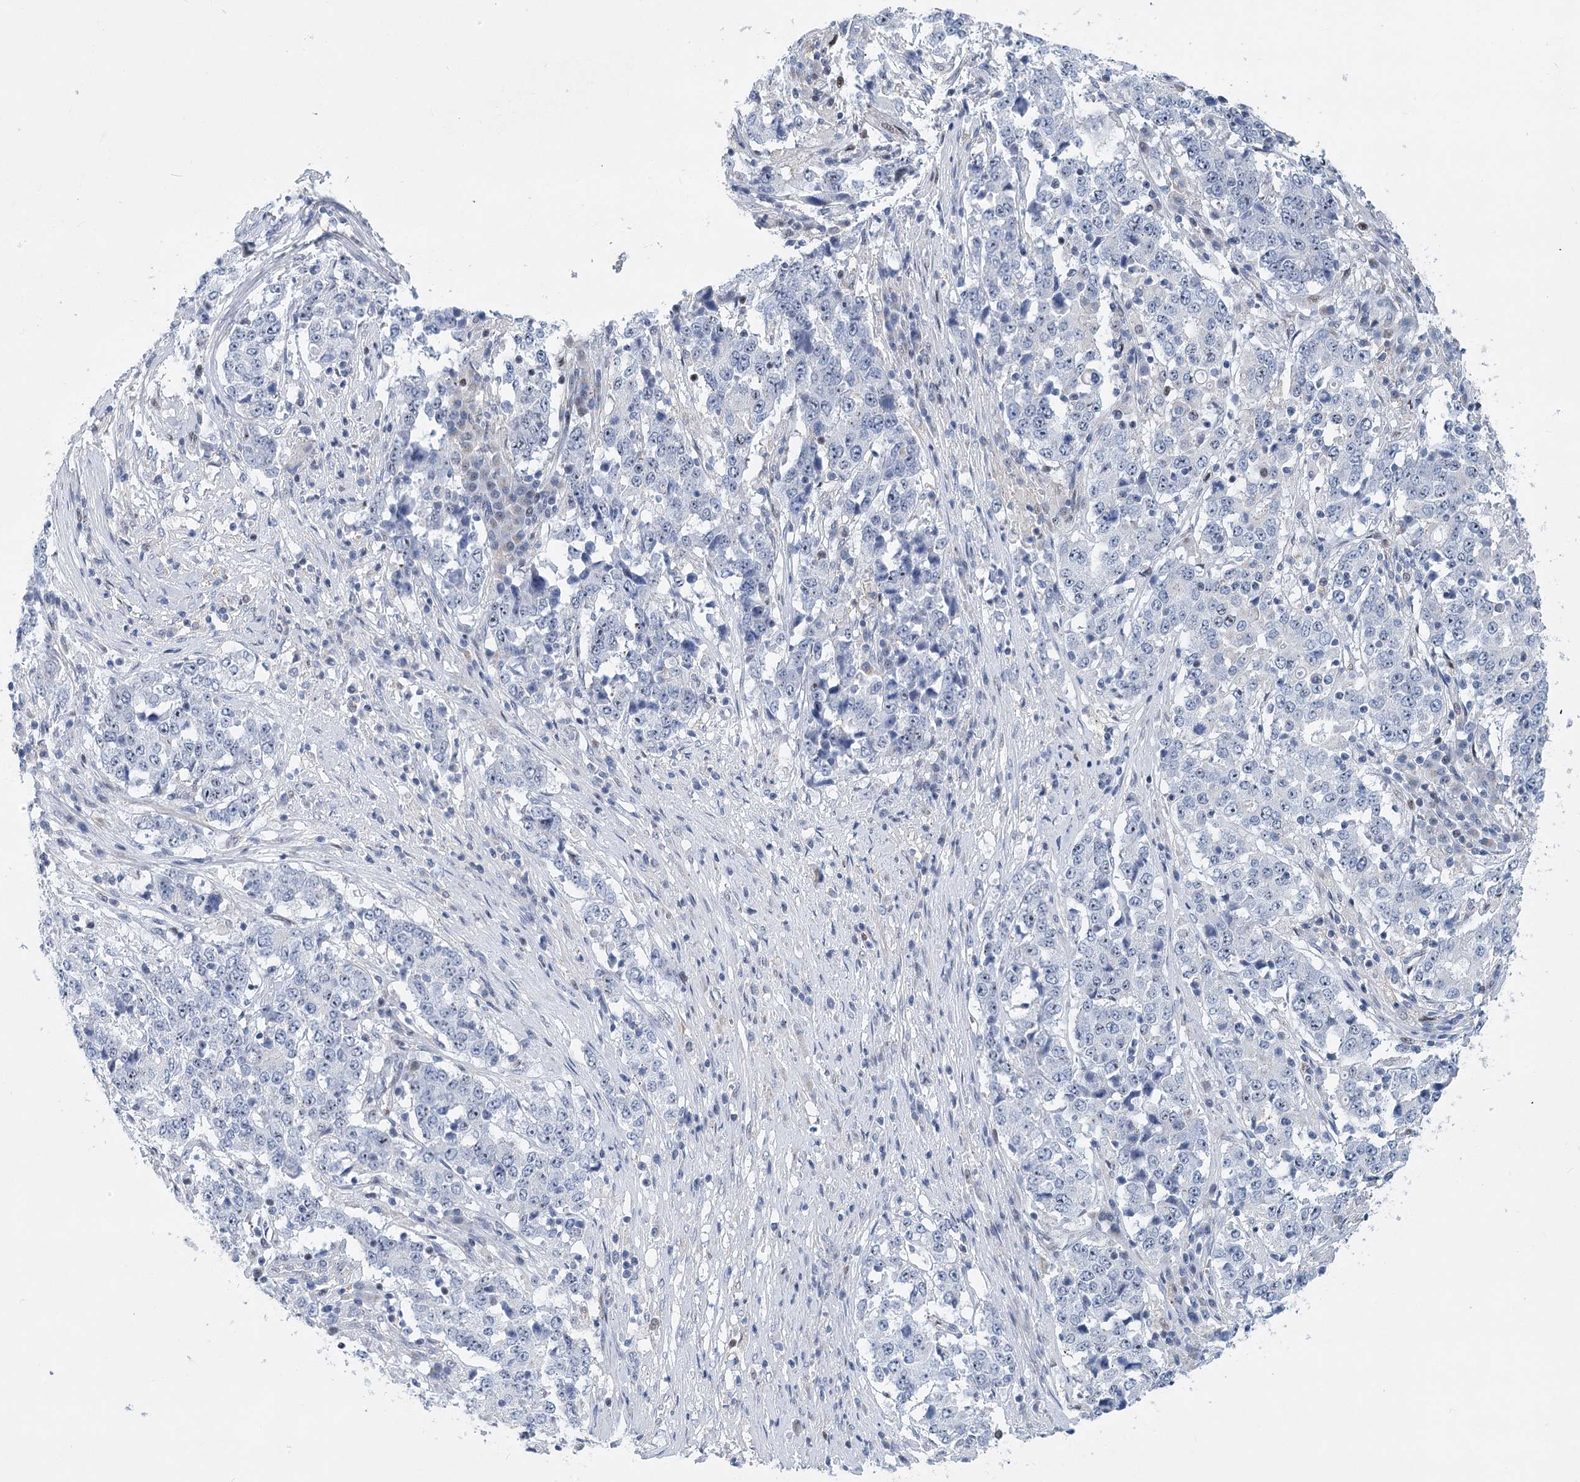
{"staining": {"intensity": "negative", "quantity": "none", "location": "none"}, "tissue": "stomach cancer", "cell_type": "Tumor cells", "image_type": "cancer", "snomed": [{"axis": "morphology", "description": "Adenocarcinoma, NOS"}, {"axis": "topography", "description": "Stomach"}], "caption": "This micrograph is of stomach cancer stained with immunohistochemistry to label a protein in brown with the nuclei are counter-stained blue. There is no staining in tumor cells.", "gene": "CAMTA1", "patient": {"sex": "male", "age": 59}}